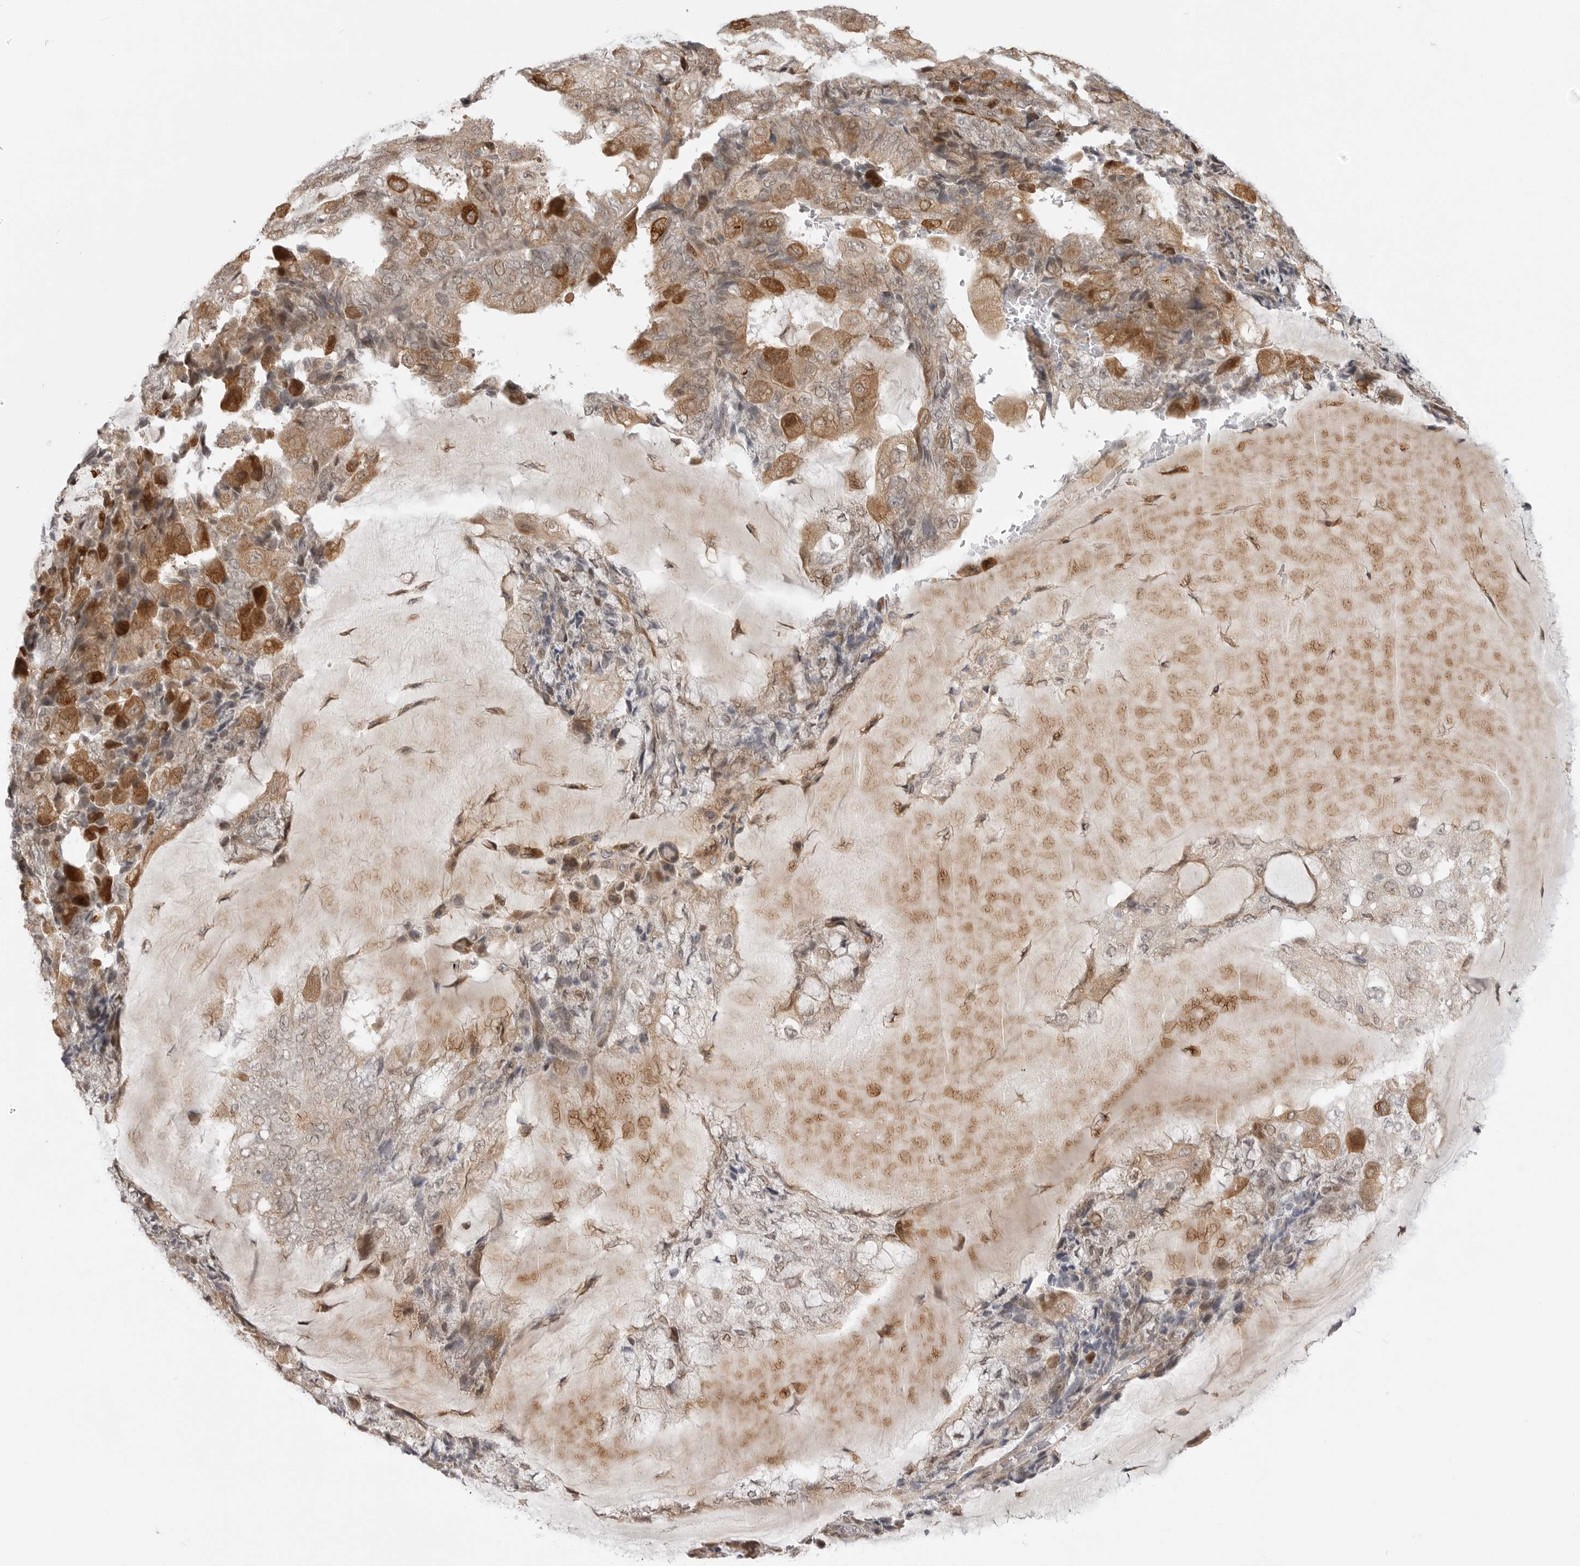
{"staining": {"intensity": "moderate", "quantity": ">75%", "location": "cytoplasmic/membranous"}, "tissue": "endometrial cancer", "cell_type": "Tumor cells", "image_type": "cancer", "snomed": [{"axis": "morphology", "description": "Adenocarcinoma, NOS"}, {"axis": "topography", "description": "Endometrium"}], "caption": "Protein expression analysis of human endometrial cancer reveals moderate cytoplasmic/membranous positivity in approximately >75% of tumor cells.", "gene": "GGT6", "patient": {"sex": "female", "age": 81}}